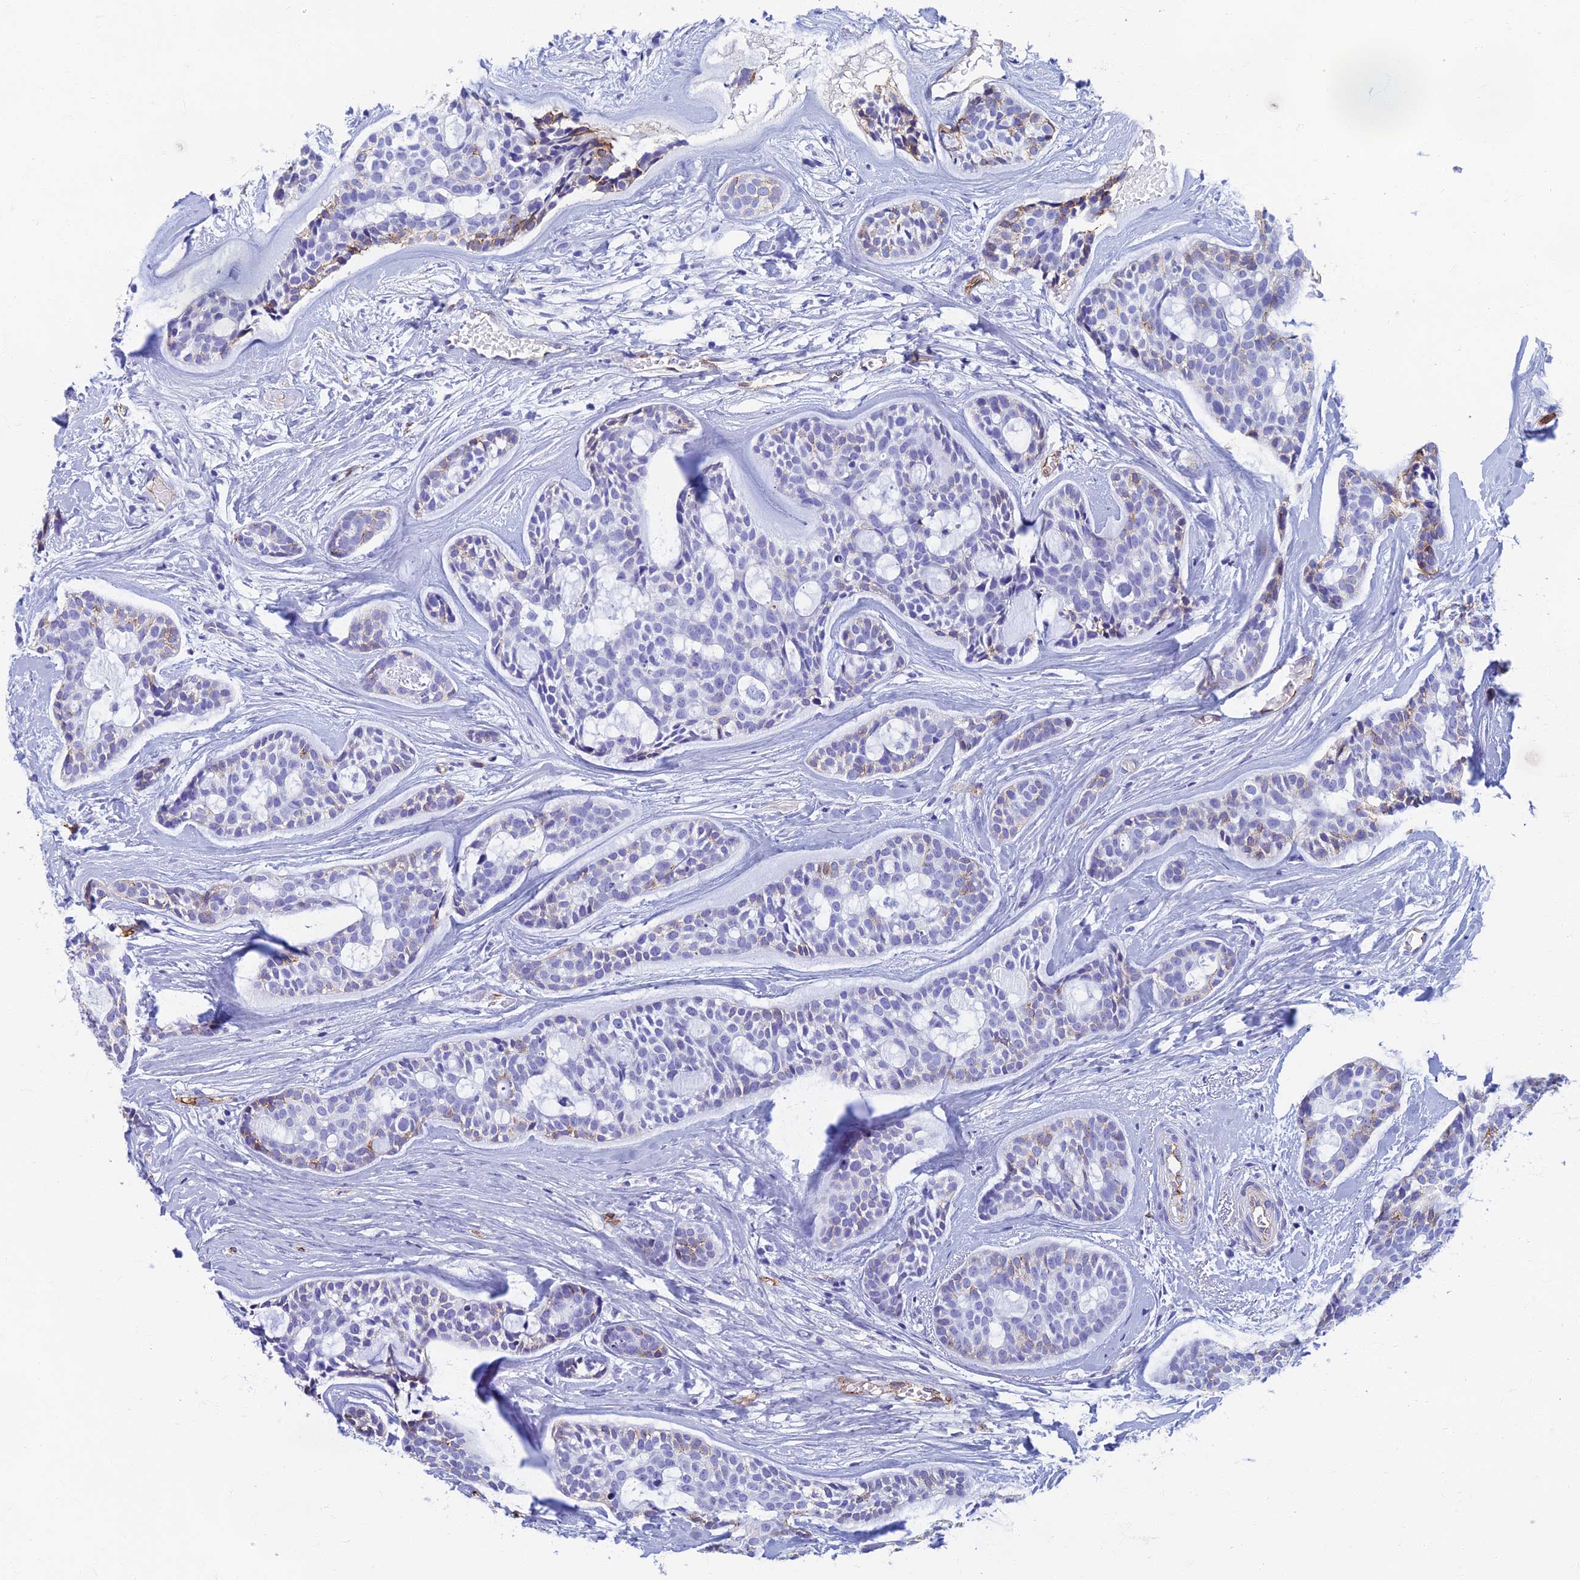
{"staining": {"intensity": "moderate", "quantity": "<25%", "location": "cytoplasmic/membranous"}, "tissue": "head and neck cancer", "cell_type": "Tumor cells", "image_type": "cancer", "snomed": [{"axis": "morphology", "description": "Normal tissue, NOS"}, {"axis": "morphology", "description": "Adenocarcinoma, NOS"}, {"axis": "topography", "description": "Subcutis"}, {"axis": "topography", "description": "Nasopharynx"}, {"axis": "topography", "description": "Head-Neck"}], "caption": "Head and neck adenocarcinoma stained with DAB (3,3'-diaminobenzidine) immunohistochemistry demonstrates low levels of moderate cytoplasmic/membranous staining in approximately <25% of tumor cells.", "gene": "ETFRF1", "patient": {"sex": "female", "age": 73}}